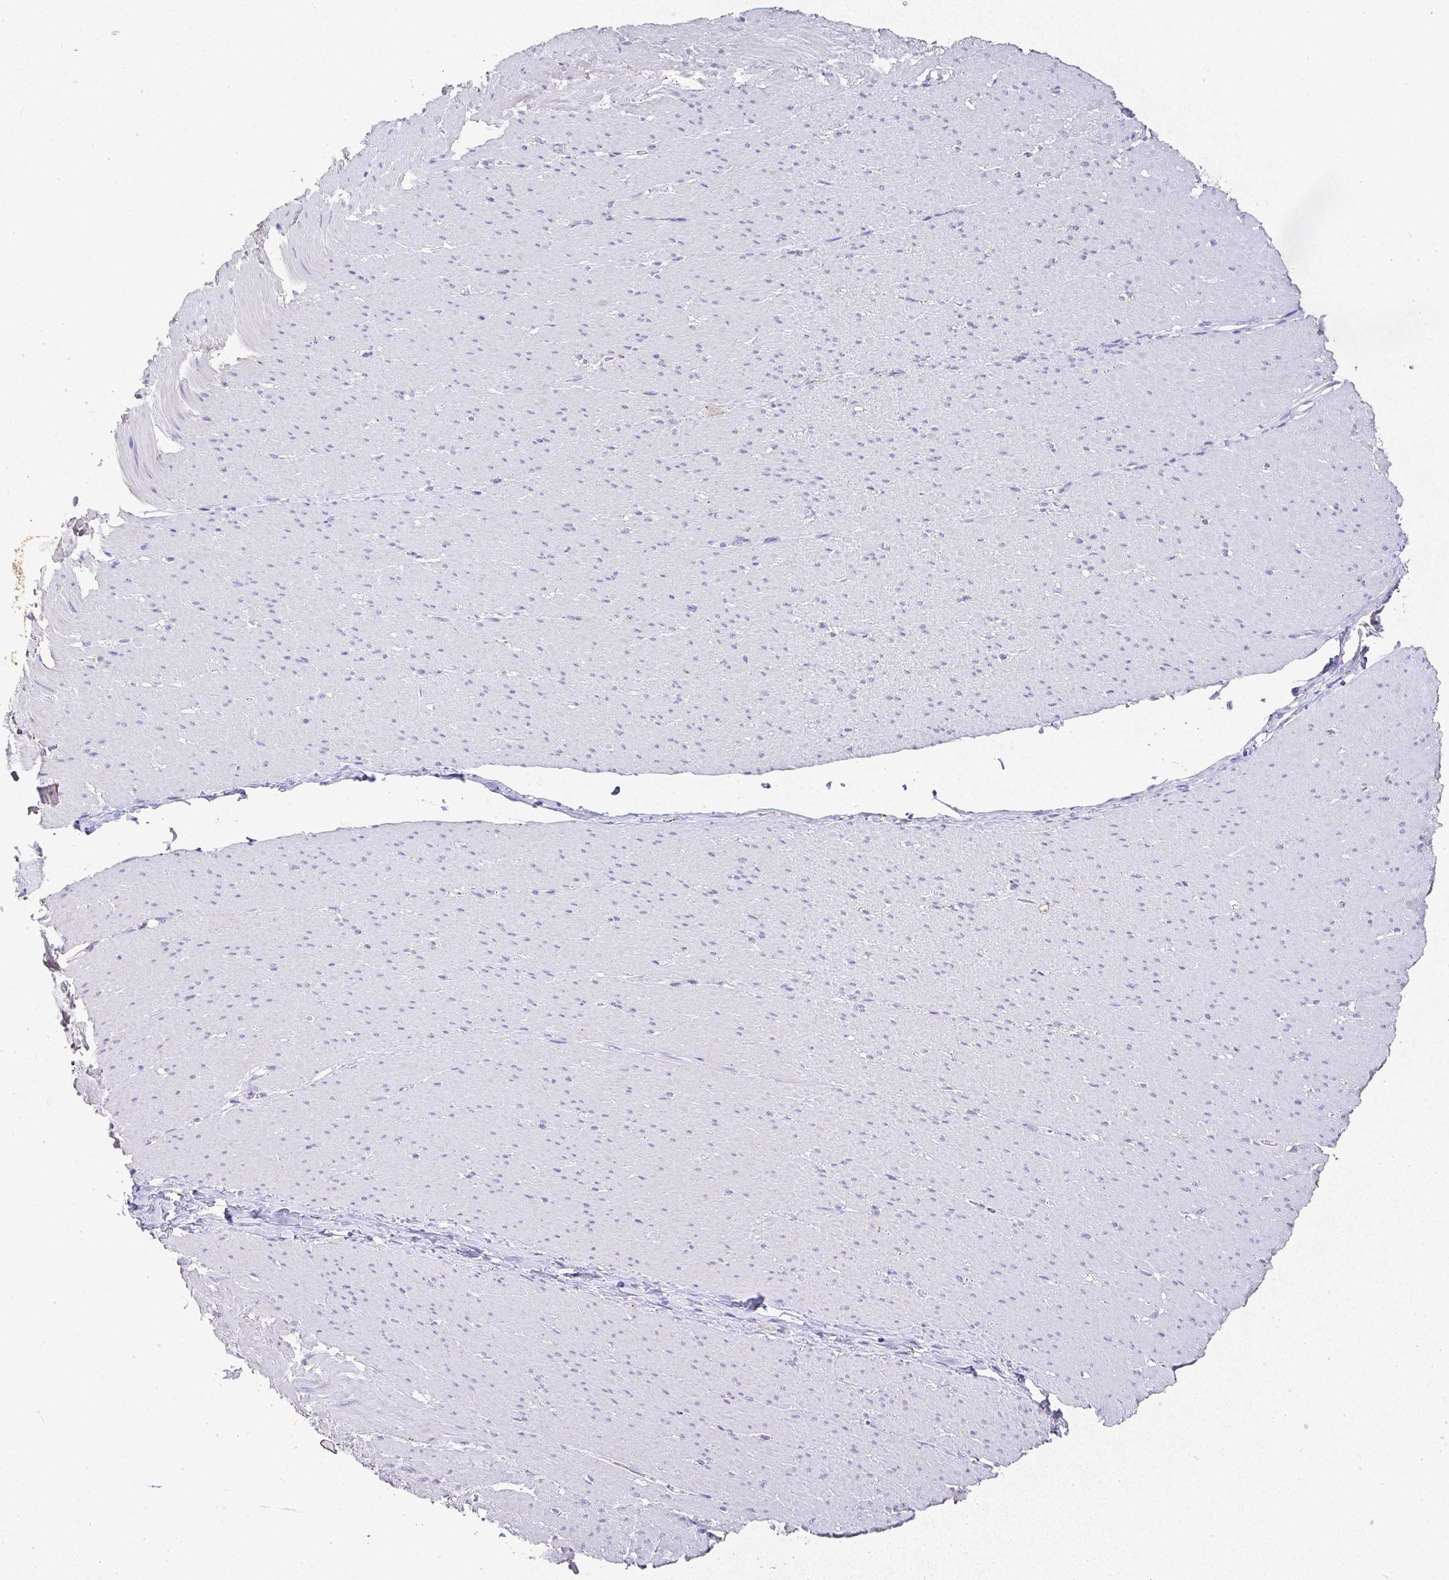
{"staining": {"intensity": "negative", "quantity": "none", "location": "none"}, "tissue": "smooth muscle", "cell_type": "Smooth muscle cells", "image_type": "normal", "snomed": [{"axis": "morphology", "description": "Normal tissue, NOS"}, {"axis": "topography", "description": "Smooth muscle"}, {"axis": "topography", "description": "Rectum"}], "caption": "IHC of benign human smooth muscle demonstrates no positivity in smooth muscle cells. Brightfield microscopy of IHC stained with DAB (brown) and hematoxylin (blue), captured at high magnification.", "gene": "RPS2", "patient": {"sex": "male", "age": 53}}